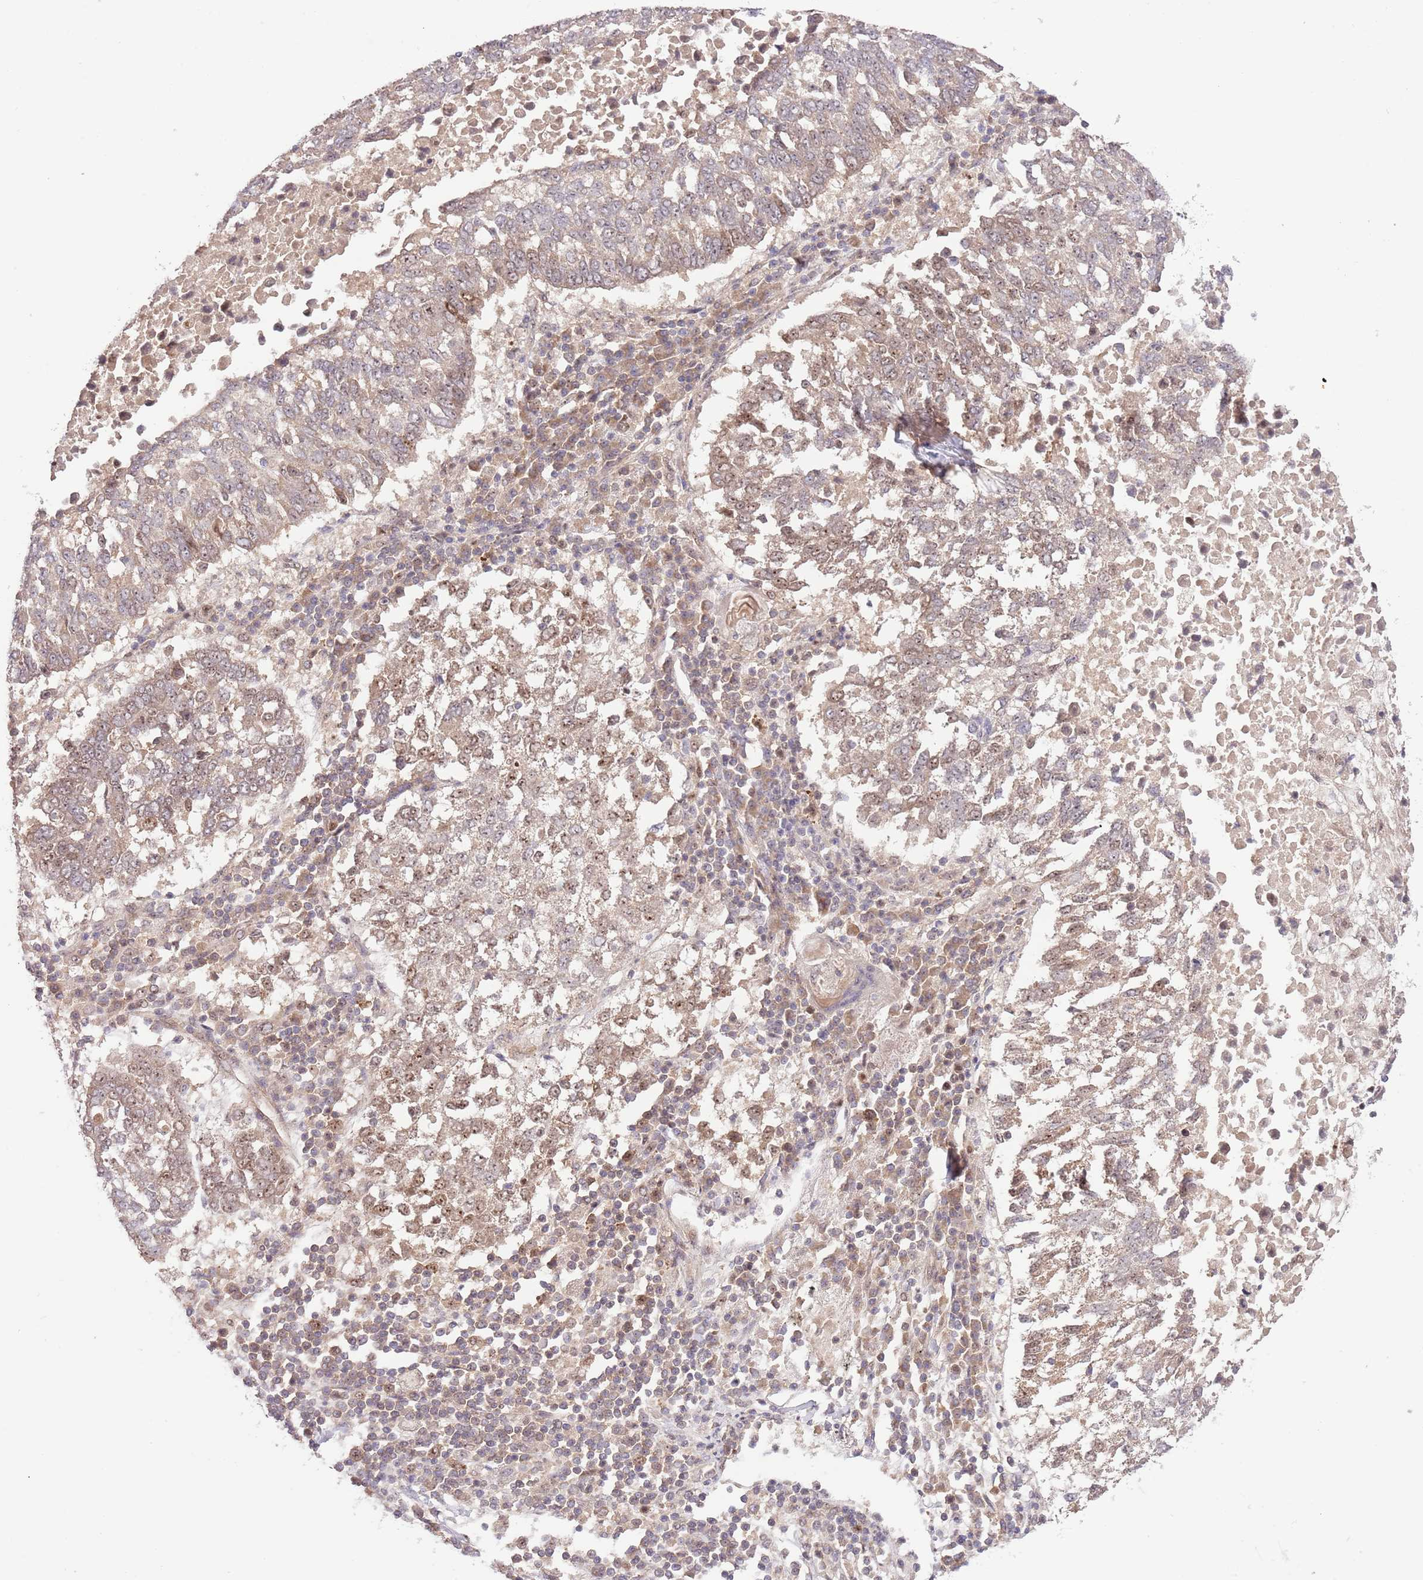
{"staining": {"intensity": "moderate", "quantity": "<25%", "location": "cytoplasmic/membranous,nuclear"}, "tissue": "lung cancer", "cell_type": "Tumor cells", "image_type": "cancer", "snomed": [{"axis": "morphology", "description": "Squamous cell carcinoma, NOS"}, {"axis": "topography", "description": "Lung"}], "caption": "DAB immunohistochemical staining of lung cancer (squamous cell carcinoma) demonstrates moderate cytoplasmic/membranous and nuclear protein staining in approximately <25% of tumor cells. Using DAB (3,3'-diaminobenzidine) (brown) and hematoxylin (blue) stains, captured at high magnification using brightfield microscopy.", "gene": "CHD1", "patient": {"sex": "male", "age": 73}}